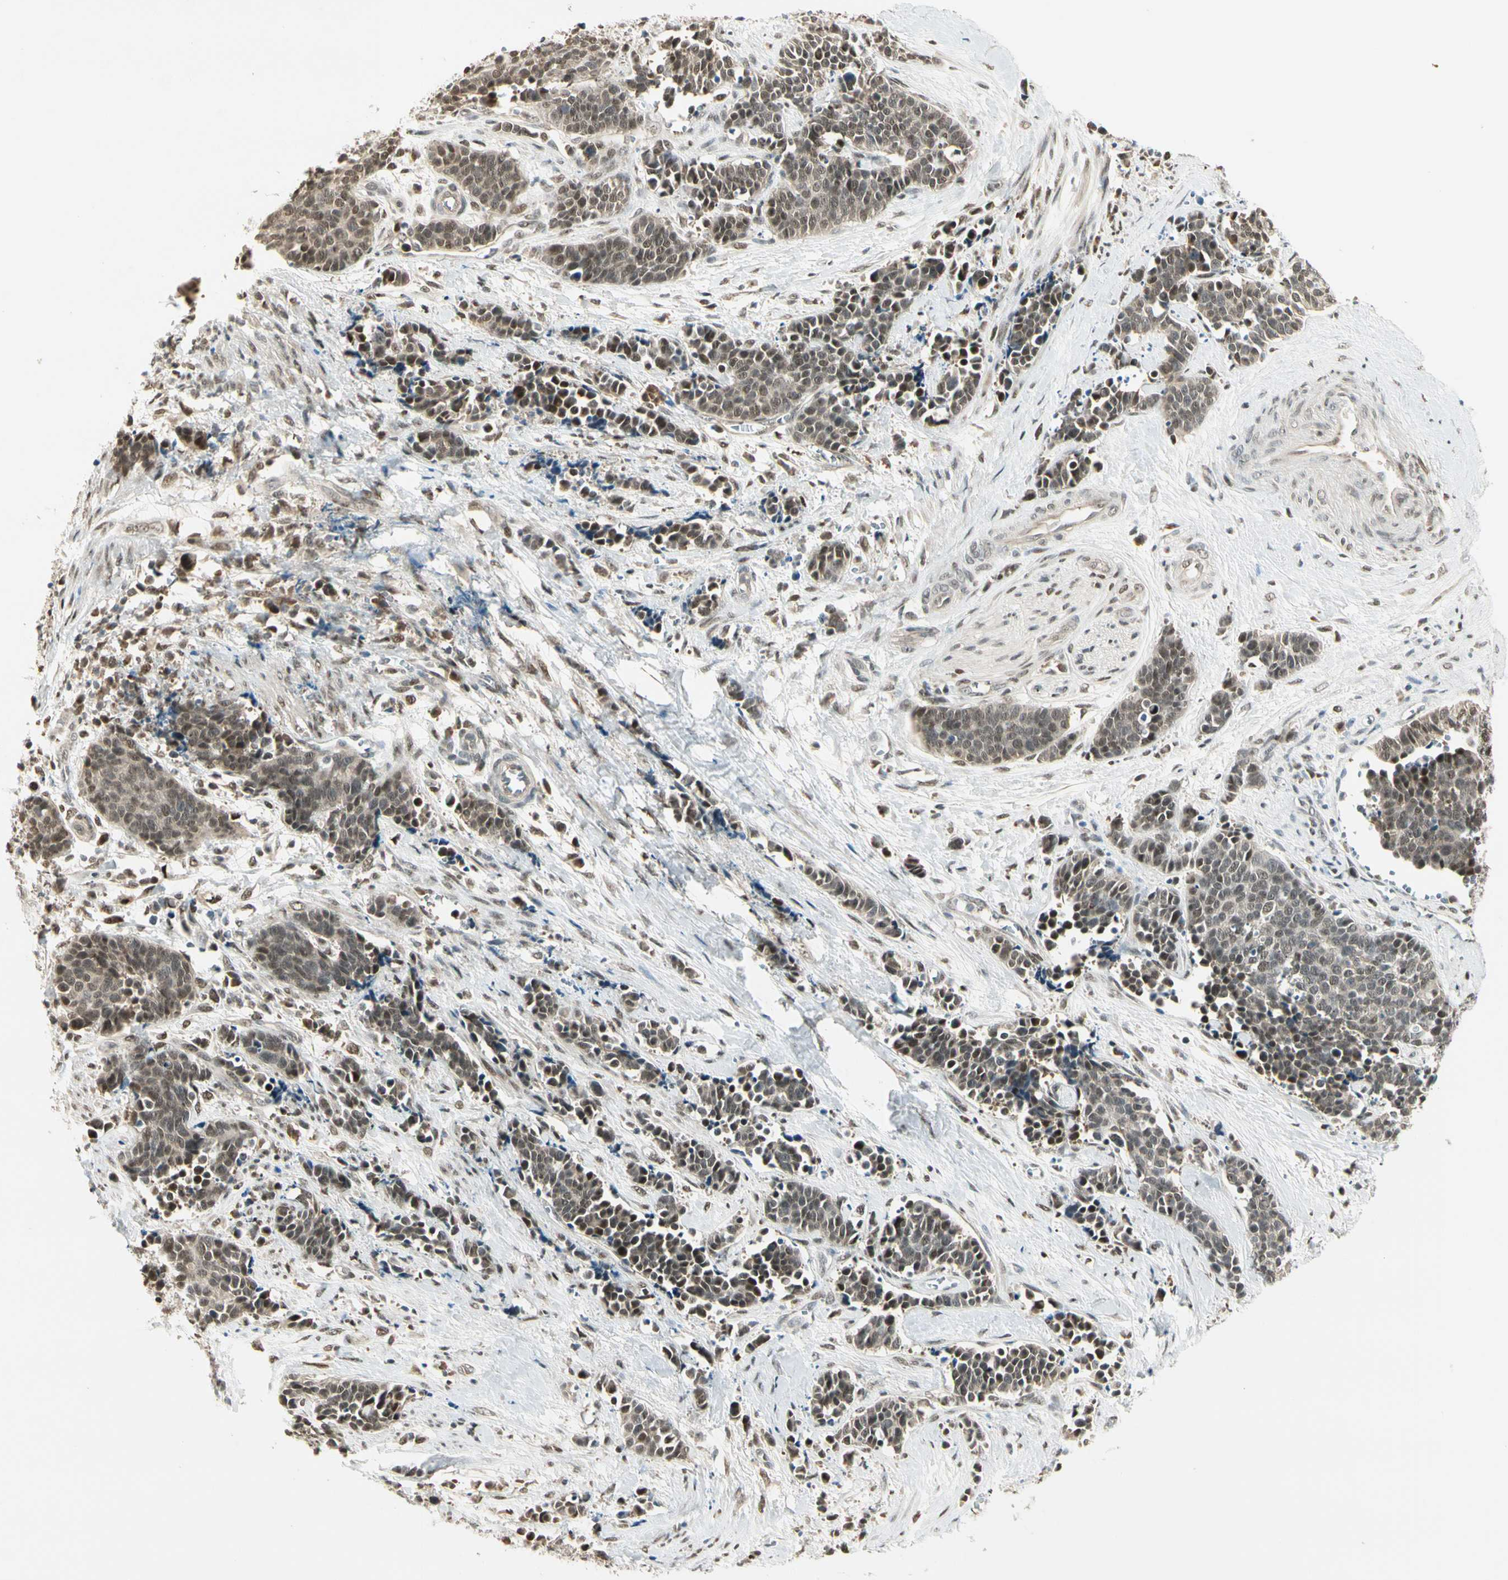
{"staining": {"intensity": "moderate", "quantity": ">75%", "location": "nuclear"}, "tissue": "cervical cancer", "cell_type": "Tumor cells", "image_type": "cancer", "snomed": [{"axis": "morphology", "description": "Squamous cell carcinoma, NOS"}, {"axis": "topography", "description": "Cervix"}], "caption": "Cervical squamous cell carcinoma stained for a protein (brown) displays moderate nuclear positive staining in about >75% of tumor cells.", "gene": "GTF3A", "patient": {"sex": "female", "age": 35}}